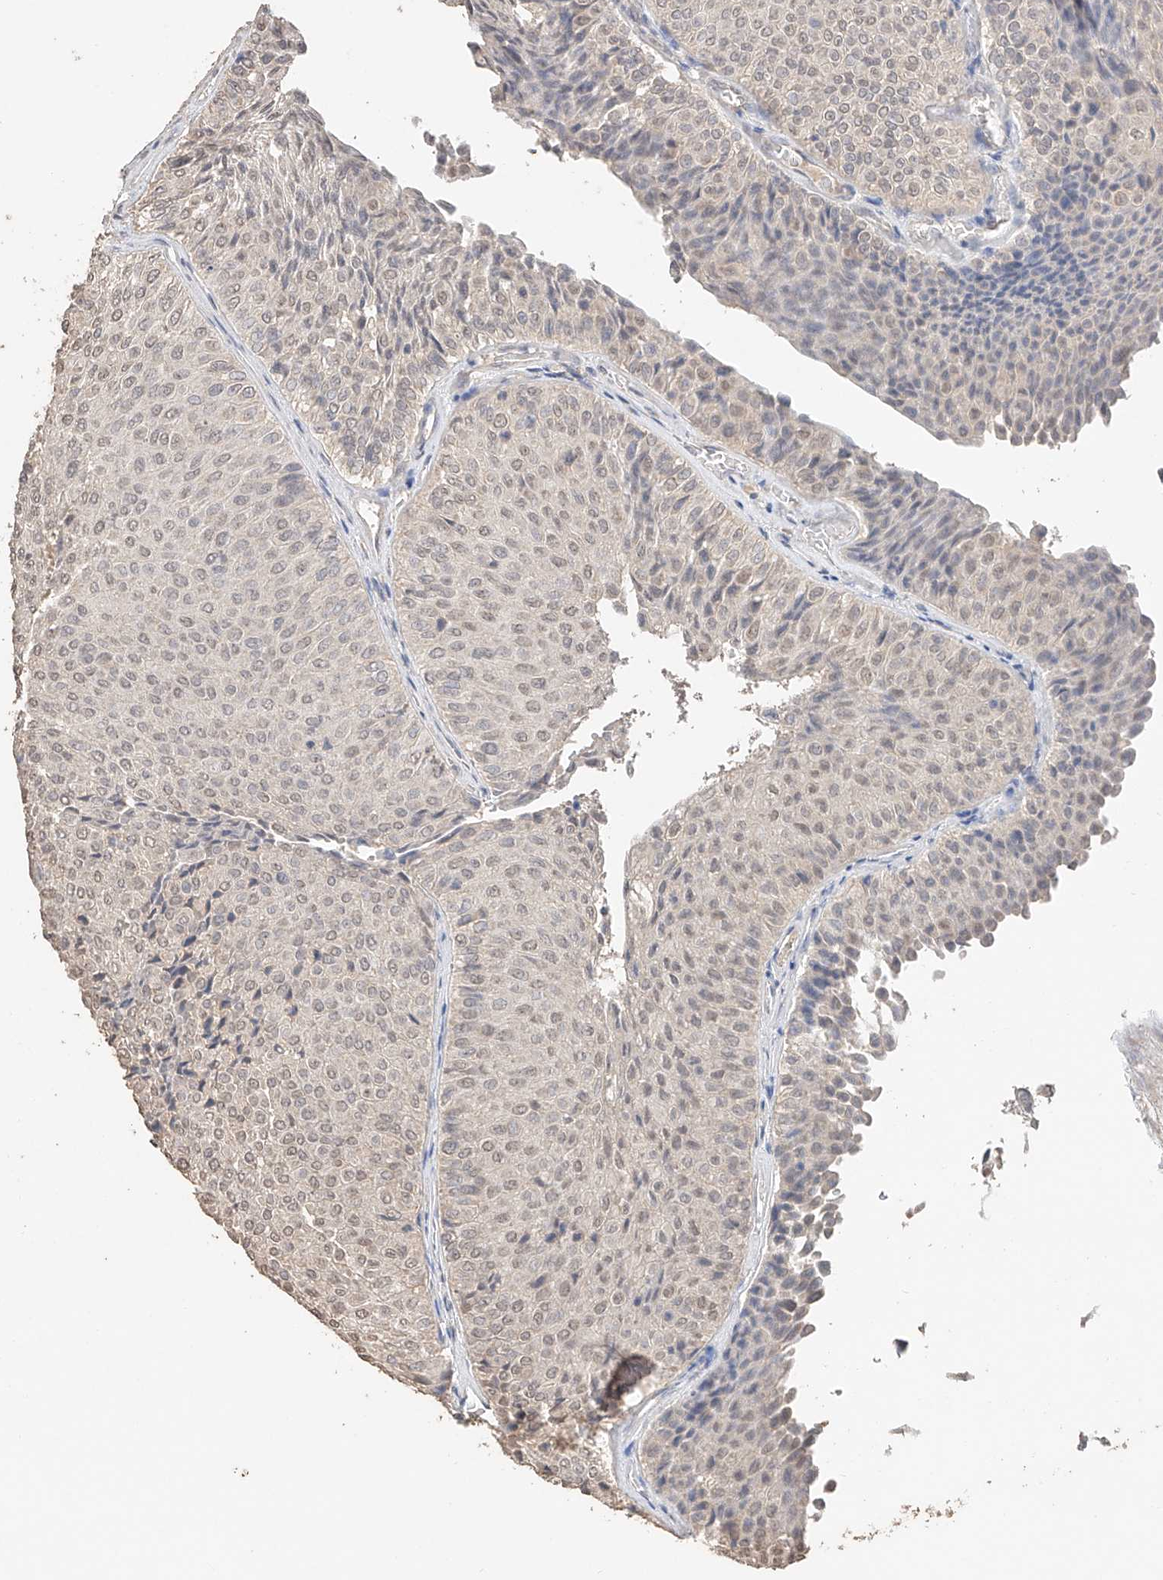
{"staining": {"intensity": "weak", "quantity": ">75%", "location": "nuclear"}, "tissue": "urothelial cancer", "cell_type": "Tumor cells", "image_type": "cancer", "snomed": [{"axis": "morphology", "description": "Urothelial carcinoma, Low grade"}, {"axis": "topography", "description": "Urinary bladder"}], "caption": "Low-grade urothelial carcinoma was stained to show a protein in brown. There is low levels of weak nuclear staining in about >75% of tumor cells. (DAB (3,3'-diaminobenzidine) = brown stain, brightfield microscopy at high magnification).", "gene": "IL22RA2", "patient": {"sex": "male", "age": 78}}